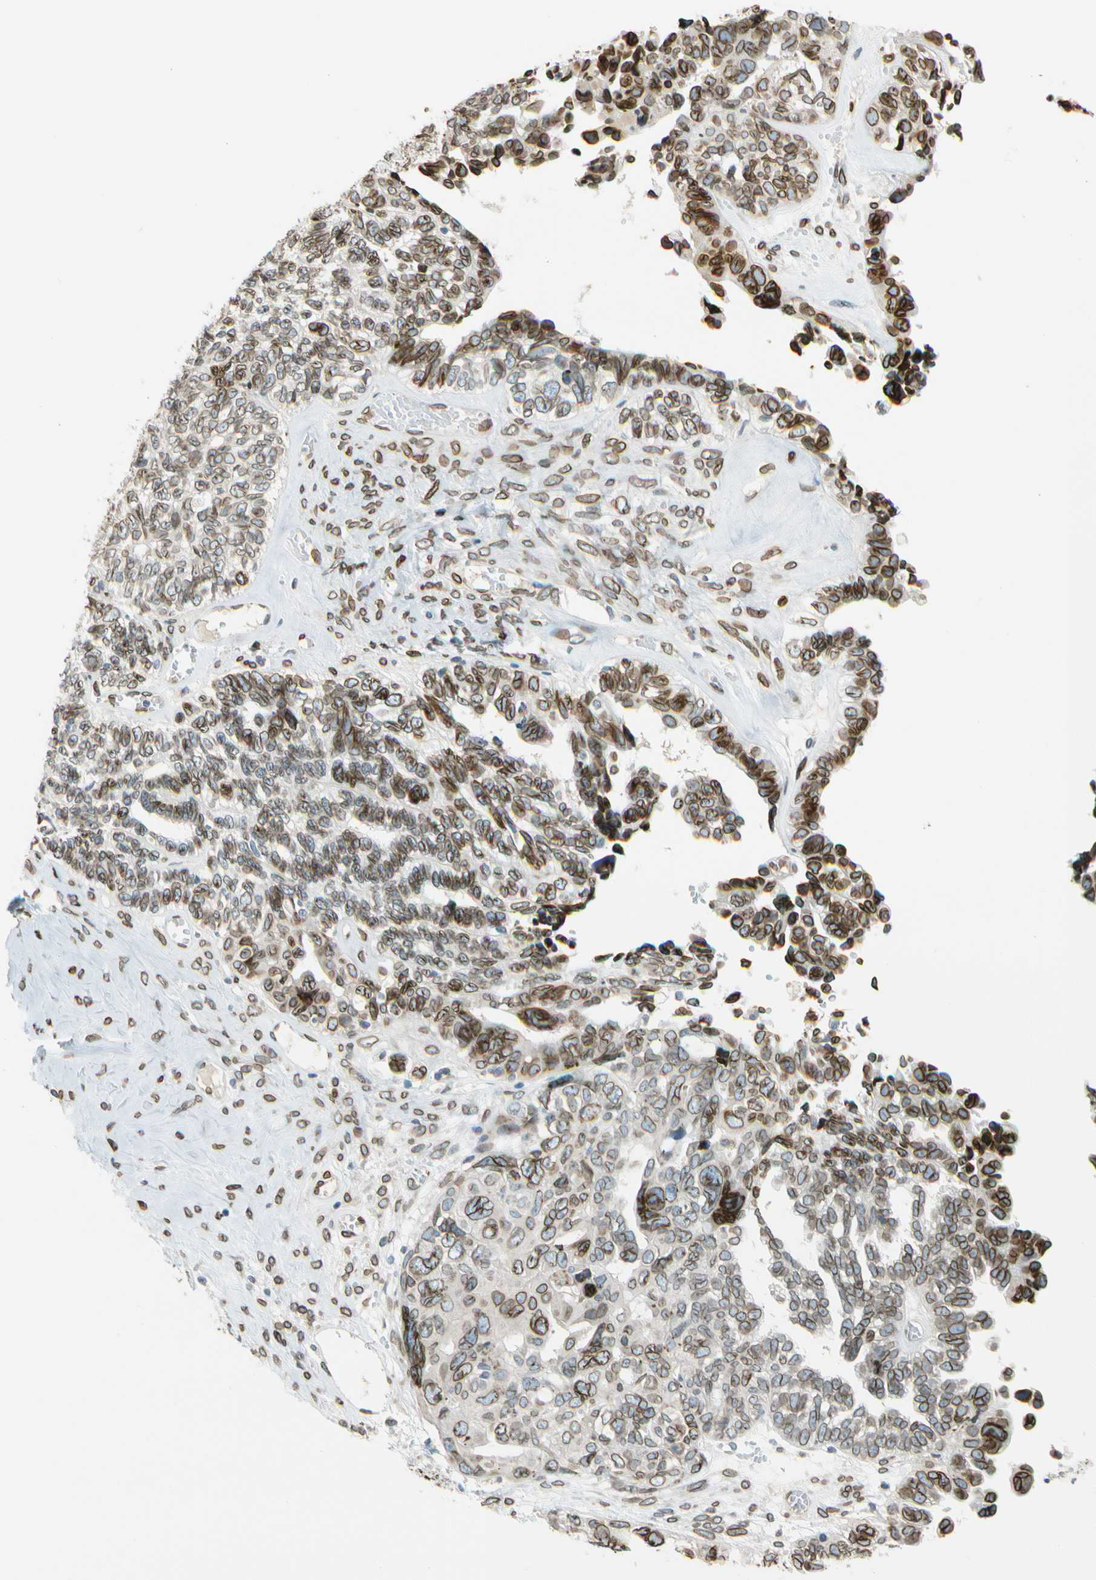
{"staining": {"intensity": "moderate", "quantity": ">75%", "location": "cytoplasmic/membranous,nuclear"}, "tissue": "ovarian cancer", "cell_type": "Tumor cells", "image_type": "cancer", "snomed": [{"axis": "morphology", "description": "Cystadenocarcinoma, serous, NOS"}, {"axis": "topography", "description": "Ovary"}], "caption": "Moderate cytoplasmic/membranous and nuclear protein expression is appreciated in approximately >75% of tumor cells in ovarian cancer (serous cystadenocarcinoma).", "gene": "SUN1", "patient": {"sex": "female", "age": 79}}